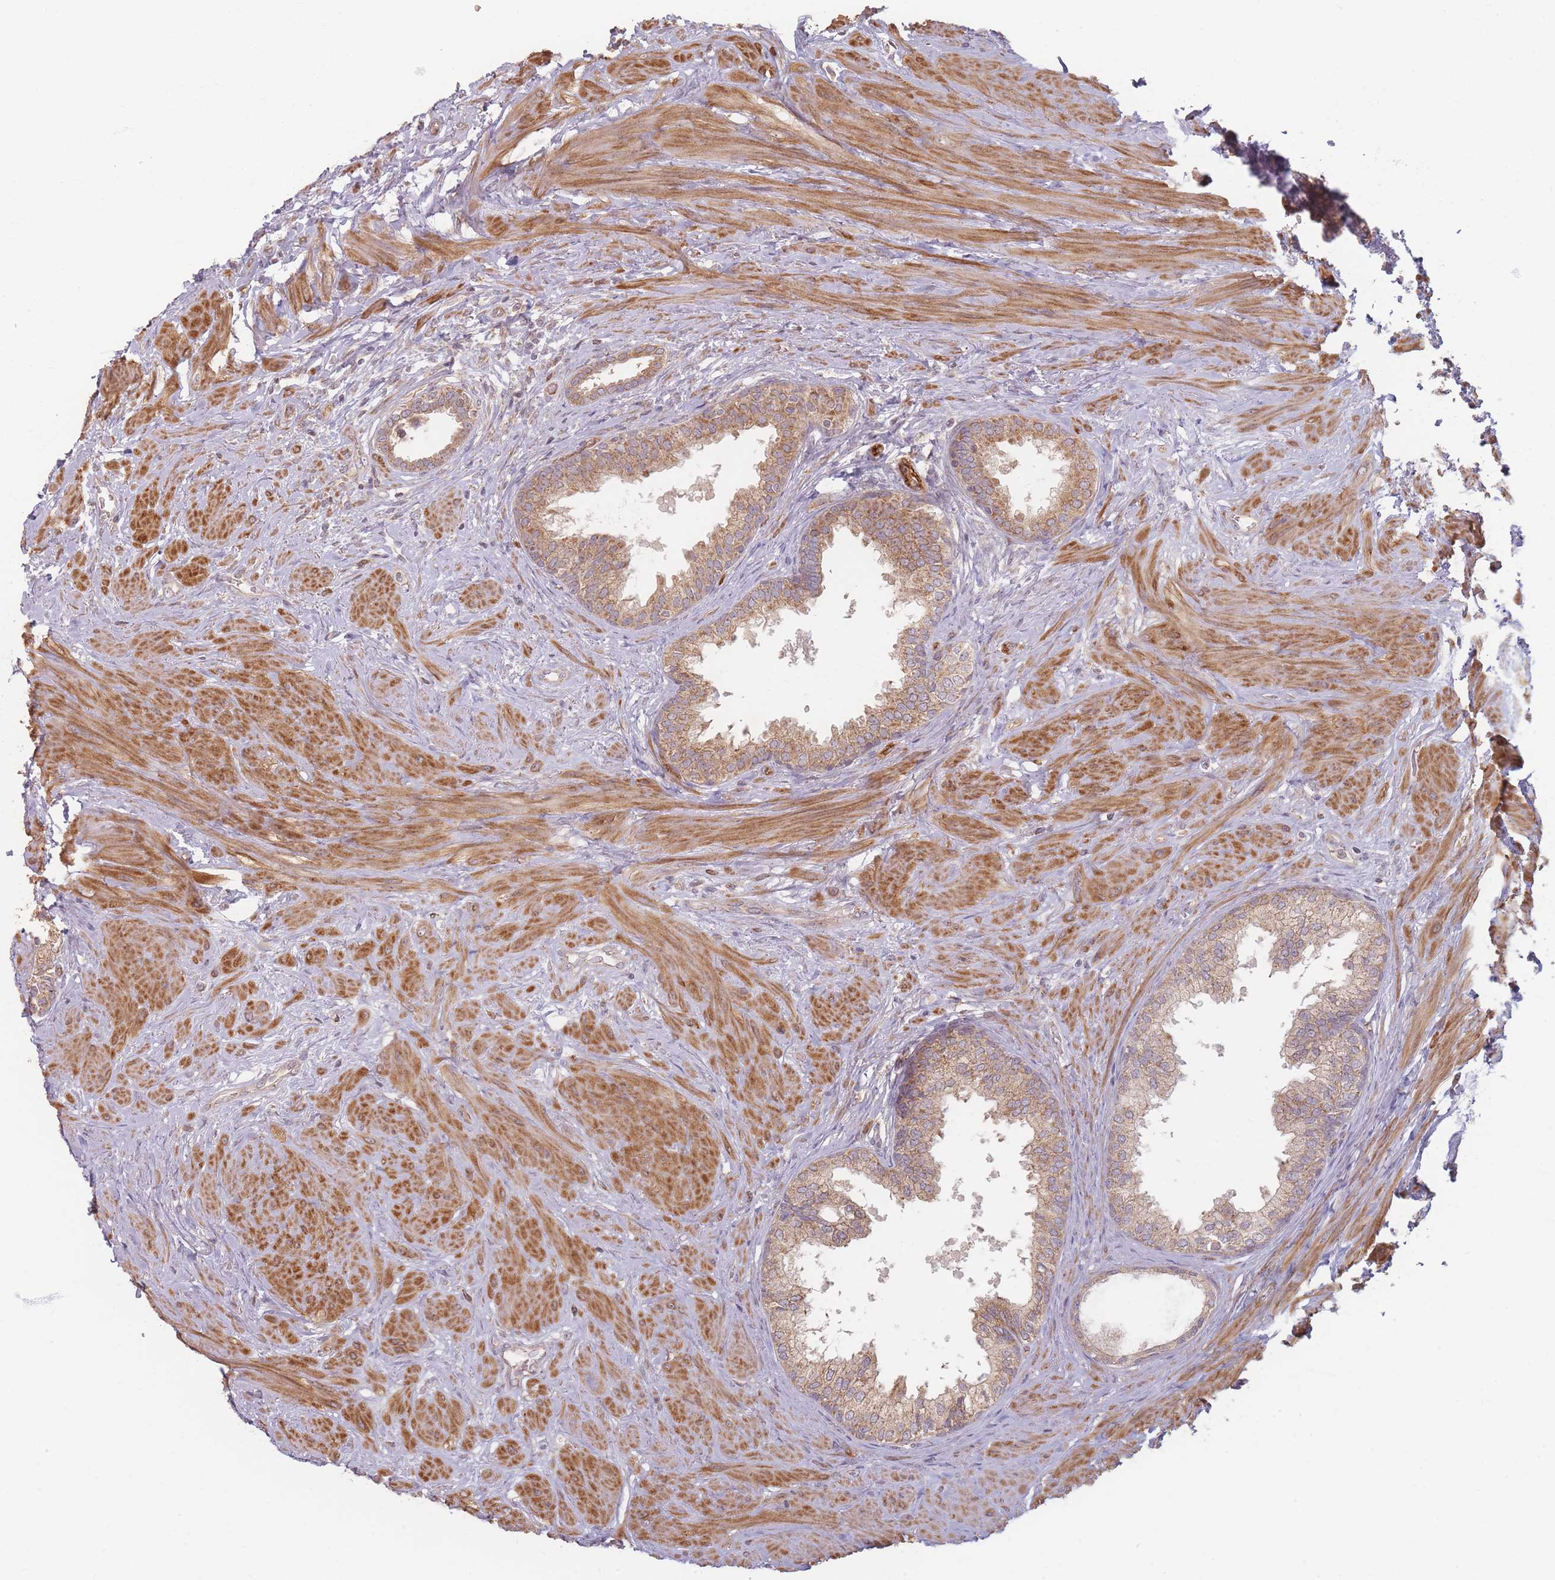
{"staining": {"intensity": "moderate", "quantity": ">75%", "location": "cytoplasmic/membranous"}, "tissue": "prostate", "cell_type": "Glandular cells", "image_type": "normal", "snomed": [{"axis": "morphology", "description": "Normal tissue, NOS"}, {"axis": "topography", "description": "Prostate"}], "caption": "This histopathology image displays immunohistochemistry staining of benign human prostate, with medium moderate cytoplasmic/membranous positivity in about >75% of glandular cells.", "gene": "MRPS6", "patient": {"sex": "male", "age": 48}}